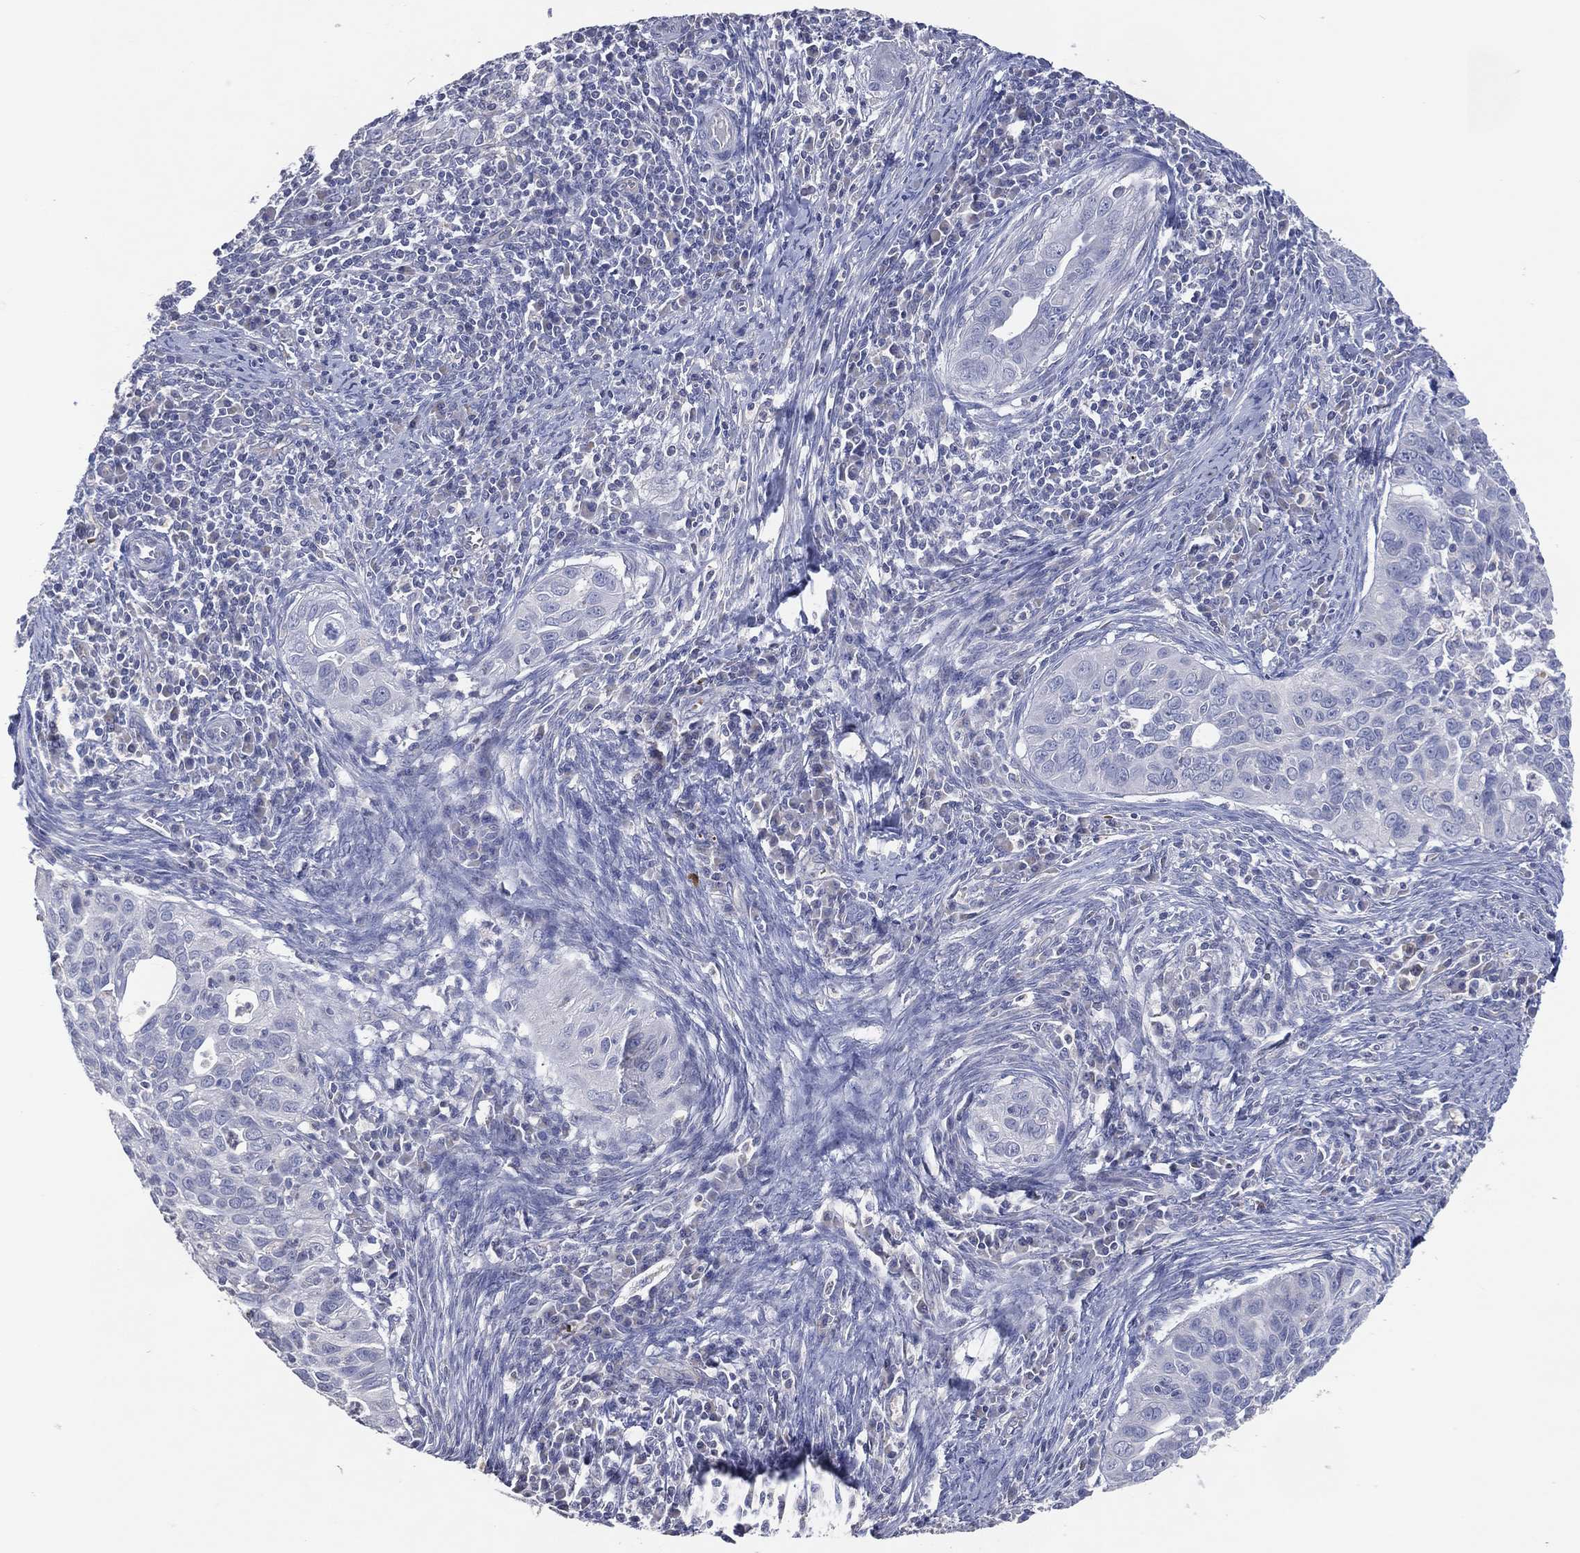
{"staining": {"intensity": "negative", "quantity": "none", "location": "none"}, "tissue": "cervical cancer", "cell_type": "Tumor cells", "image_type": "cancer", "snomed": [{"axis": "morphology", "description": "Squamous cell carcinoma, NOS"}, {"axis": "topography", "description": "Cervix"}], "caption": "Immunohistochemistry histopathology image of neoplastic tissue: human squamous cell carcinoma (cervical) stained with DAB shows no significant protein staining in tumor cells.", "gene": "DNAH7", "patient": {"sex": "female", "age": 26}}